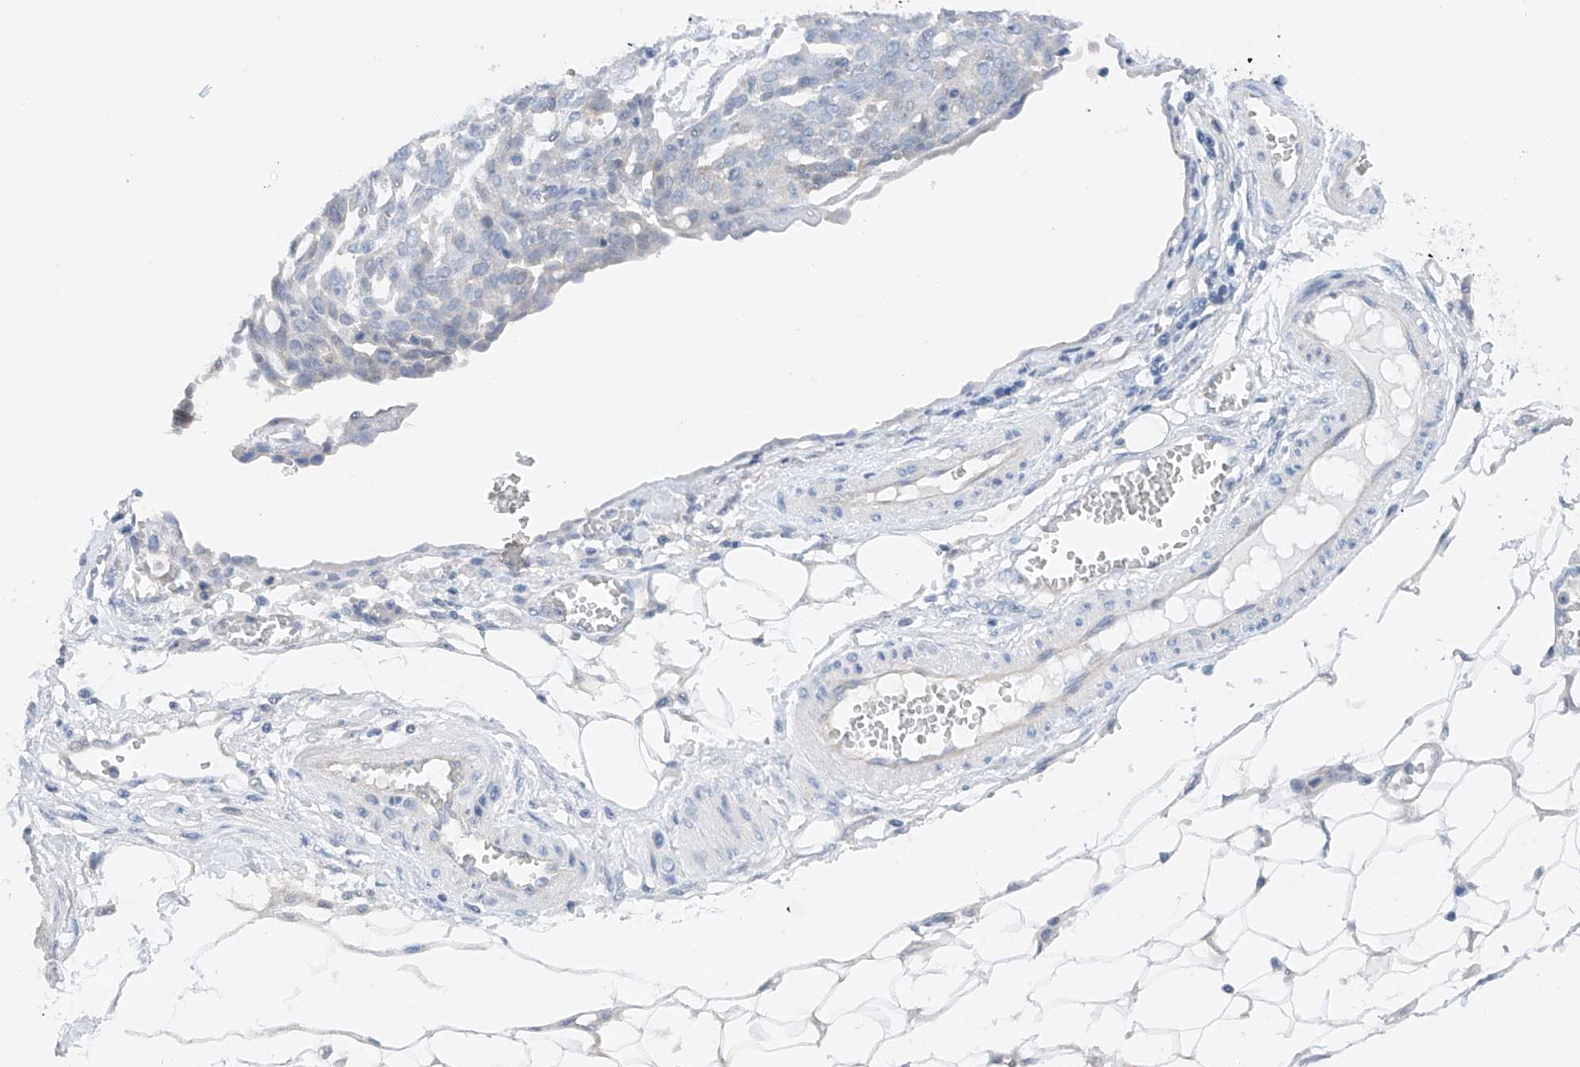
{"staining": {"intensity": "negative", "quantity": "none", "location": "none"}, "tissue": "ovarian cancer", "cell_type": "Tumor cells", "image_type": "cancer", "snomed": [{"axis": "morphology", "description": "Cystadenocarcinoma, serous, NOS"}, {"axis": "topography", "description": "Soft tissue"}, {"axis": "topography", "description": "Ovary"}], "caption": "Micrograph shows no protein positivity in tumor cells of ovarian serous cystadenocarcinoma tissue.", "gene": "FUCA2", "patient": {"sex": "female", "age": 57}}